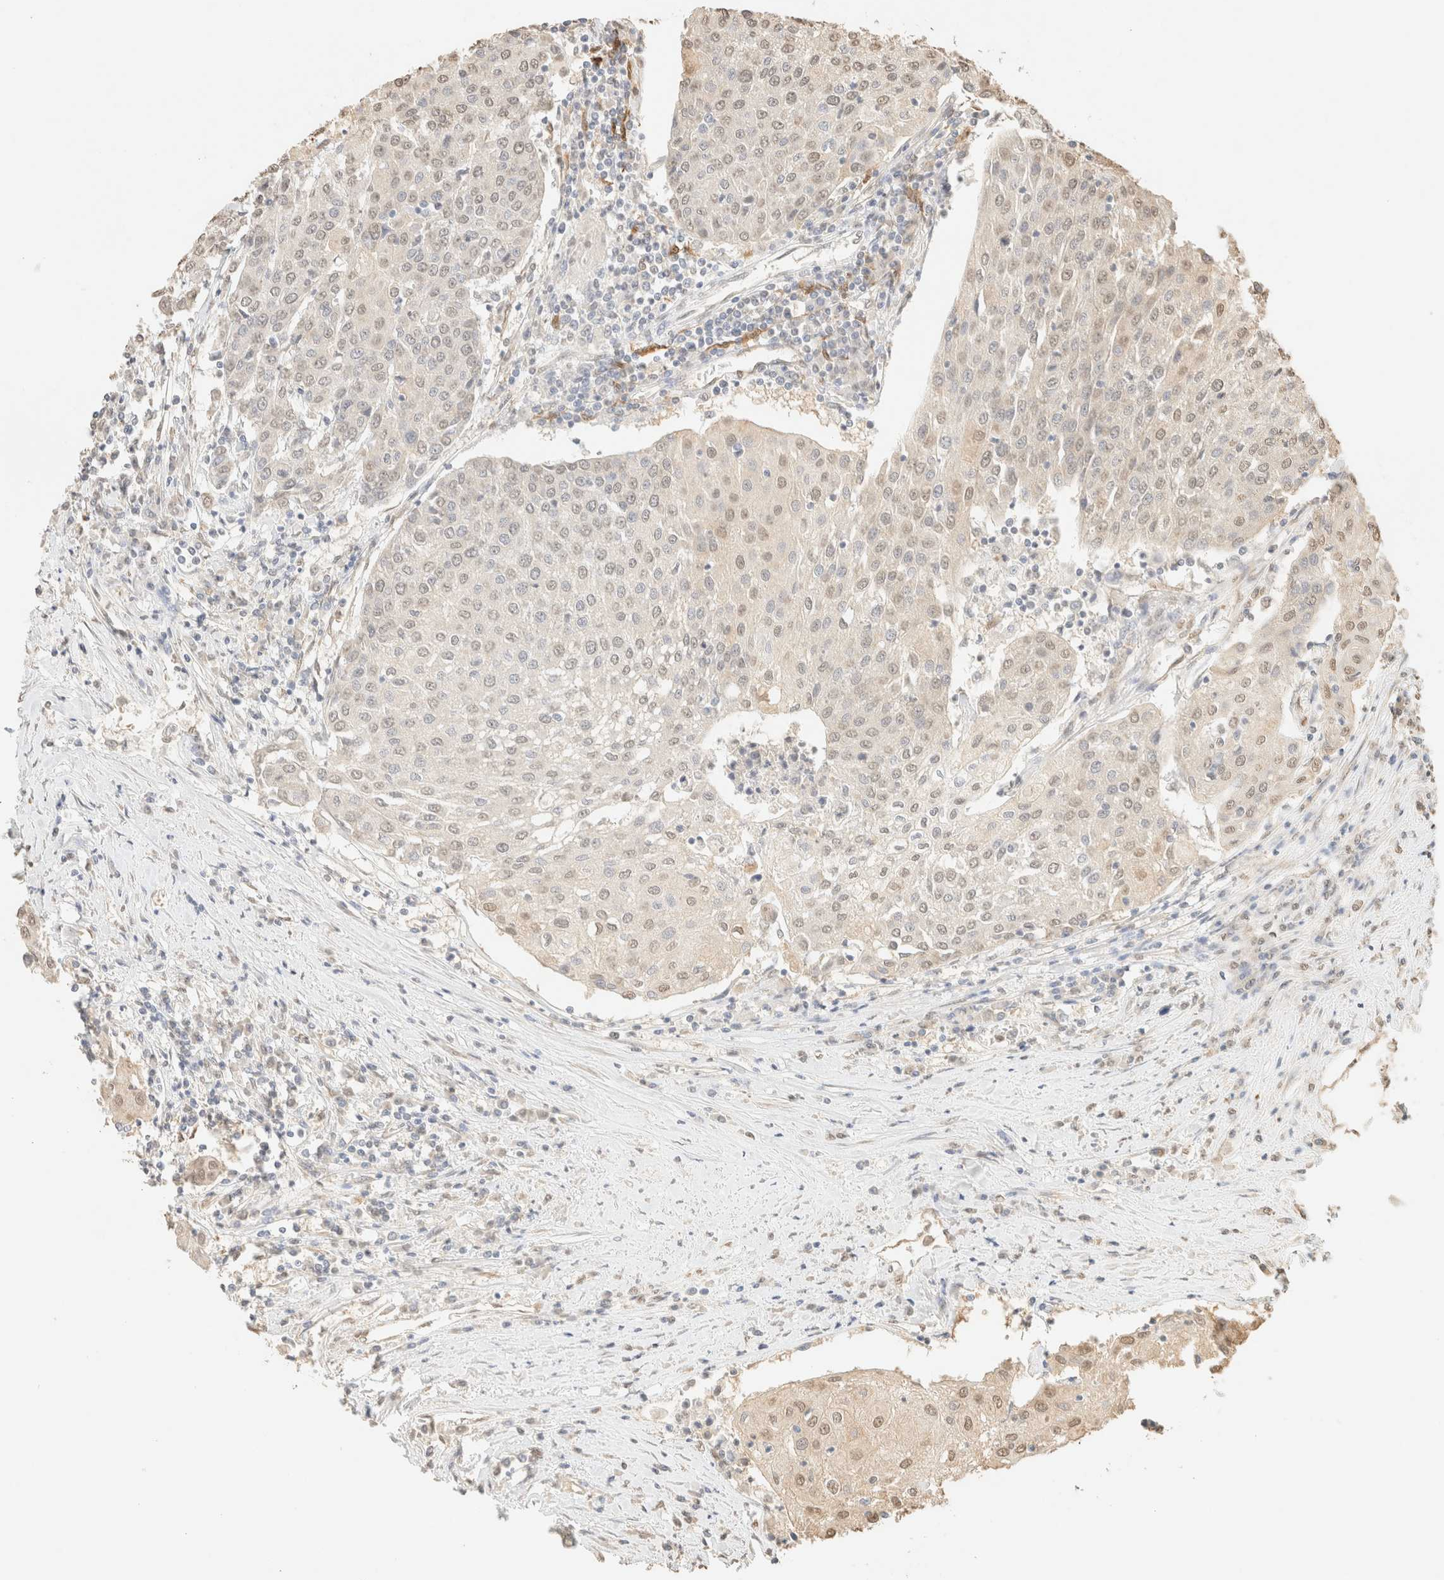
{"staining": {"intensity": "weak", "quantity": "<25%", "location": "nuclear"}, "tissue": "urothelial cancer", "cell_type": "Tumor cells", "image_type": "cancer", "snomed": [{"axis": "morphology", "description": "Urothelial carcinoma, High grade"}, {"axis": "topography", "description": "Urinary bladder"}], "caption": "This image is of urothelial cancer stained with immunohistochemistry (IHC) to label a protein in brown with the nuclei are counter-stained blue. There is no expression in tumor cells.", "gene": "S100A13", "patient": {"sex": "female", "age": 85}}